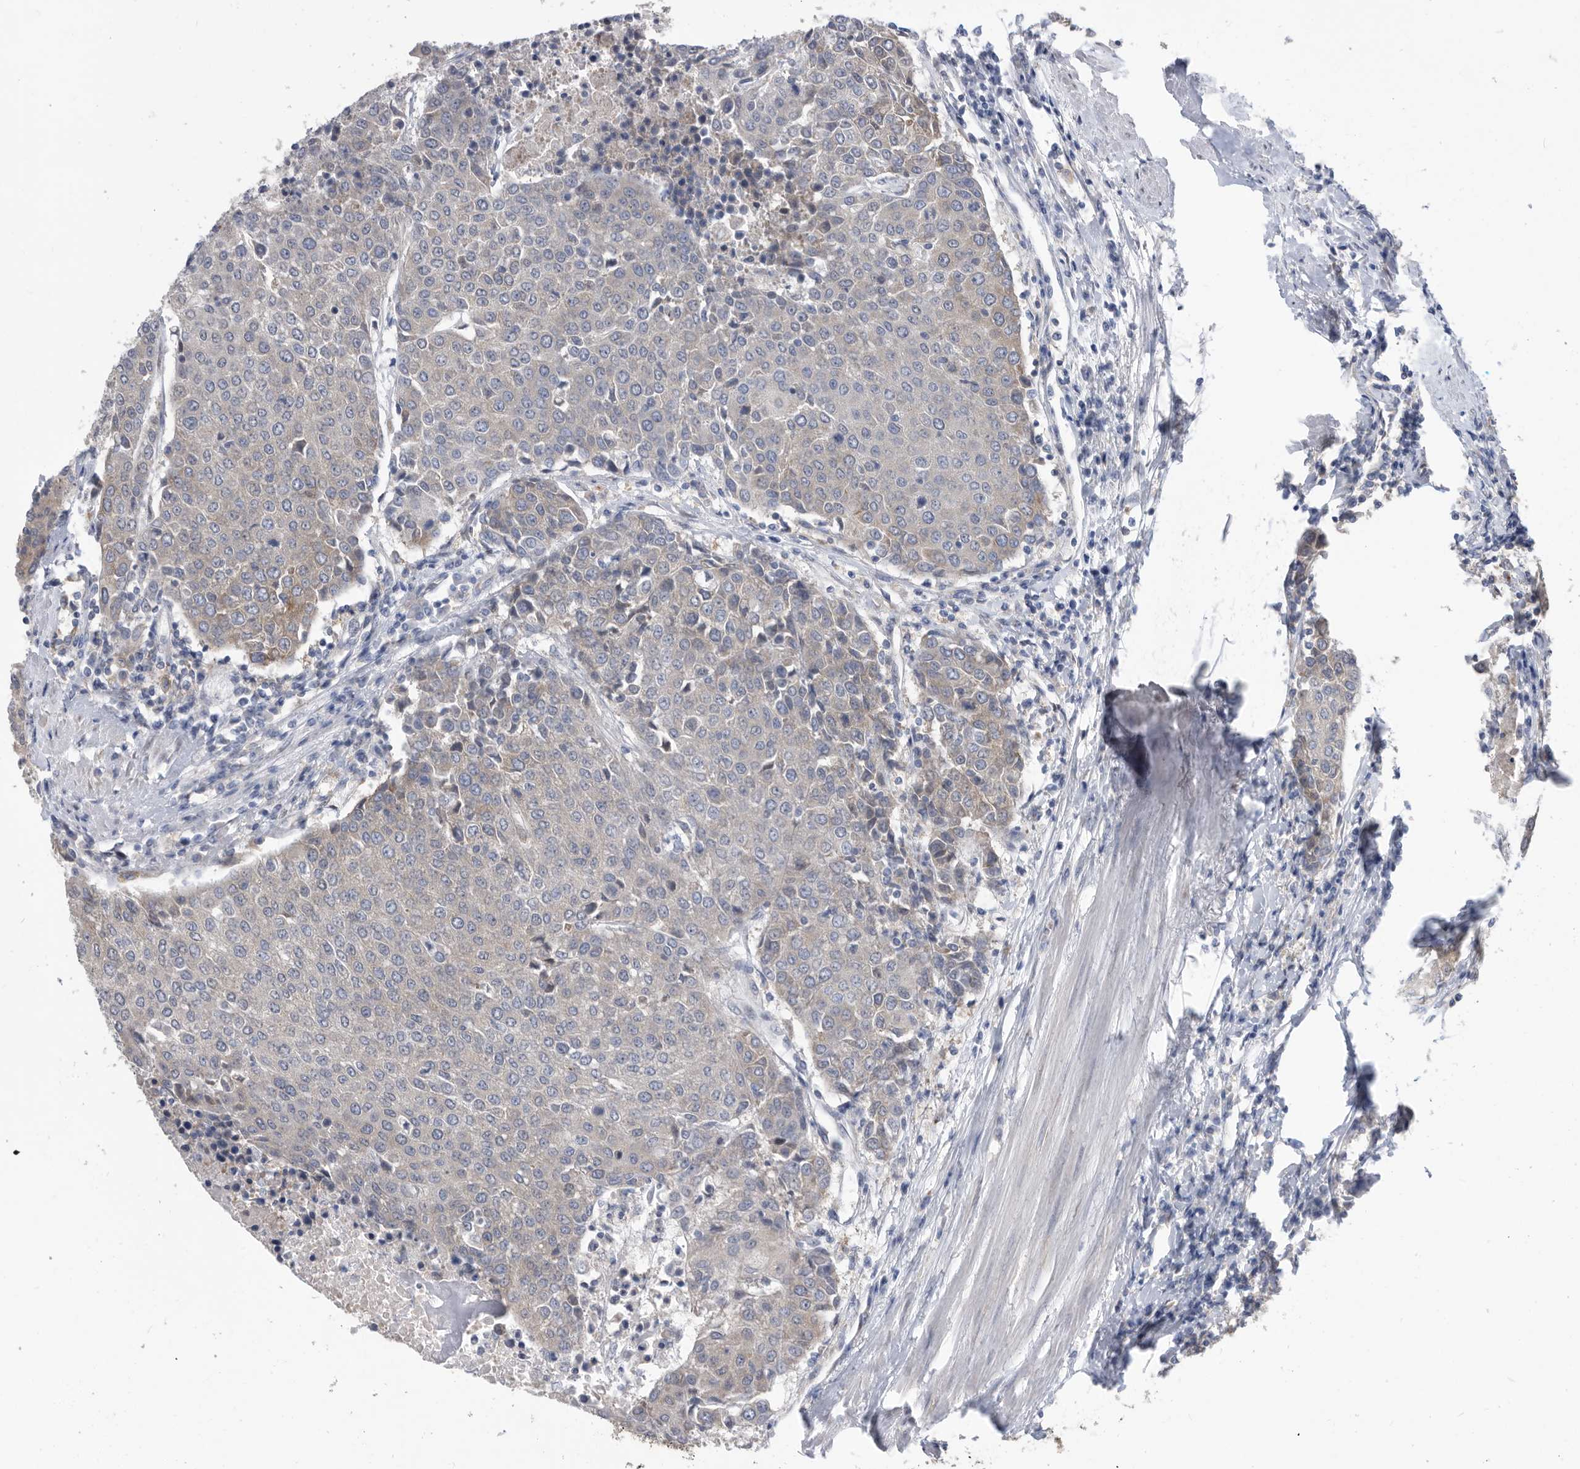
{"staining": {"intensity": "negative", "quantity": "none", "location": "none"}, "tissue": "urothelial cancer", "cell_type": "Tumor cells", "image_type": "cancer", "snomed": [{"axis": "morphology", "description": "Urothelial carcinoma, High grade"}, {"axis": "topography", "description": "Urinary bladder"}], "caption": "DAB immunohistochemical staining of urothelial carcinoma (high-grade) displays no significant expression in tumor cells.", "gene": "CCT4", "patient": {"sex": "female", "age": 85}}